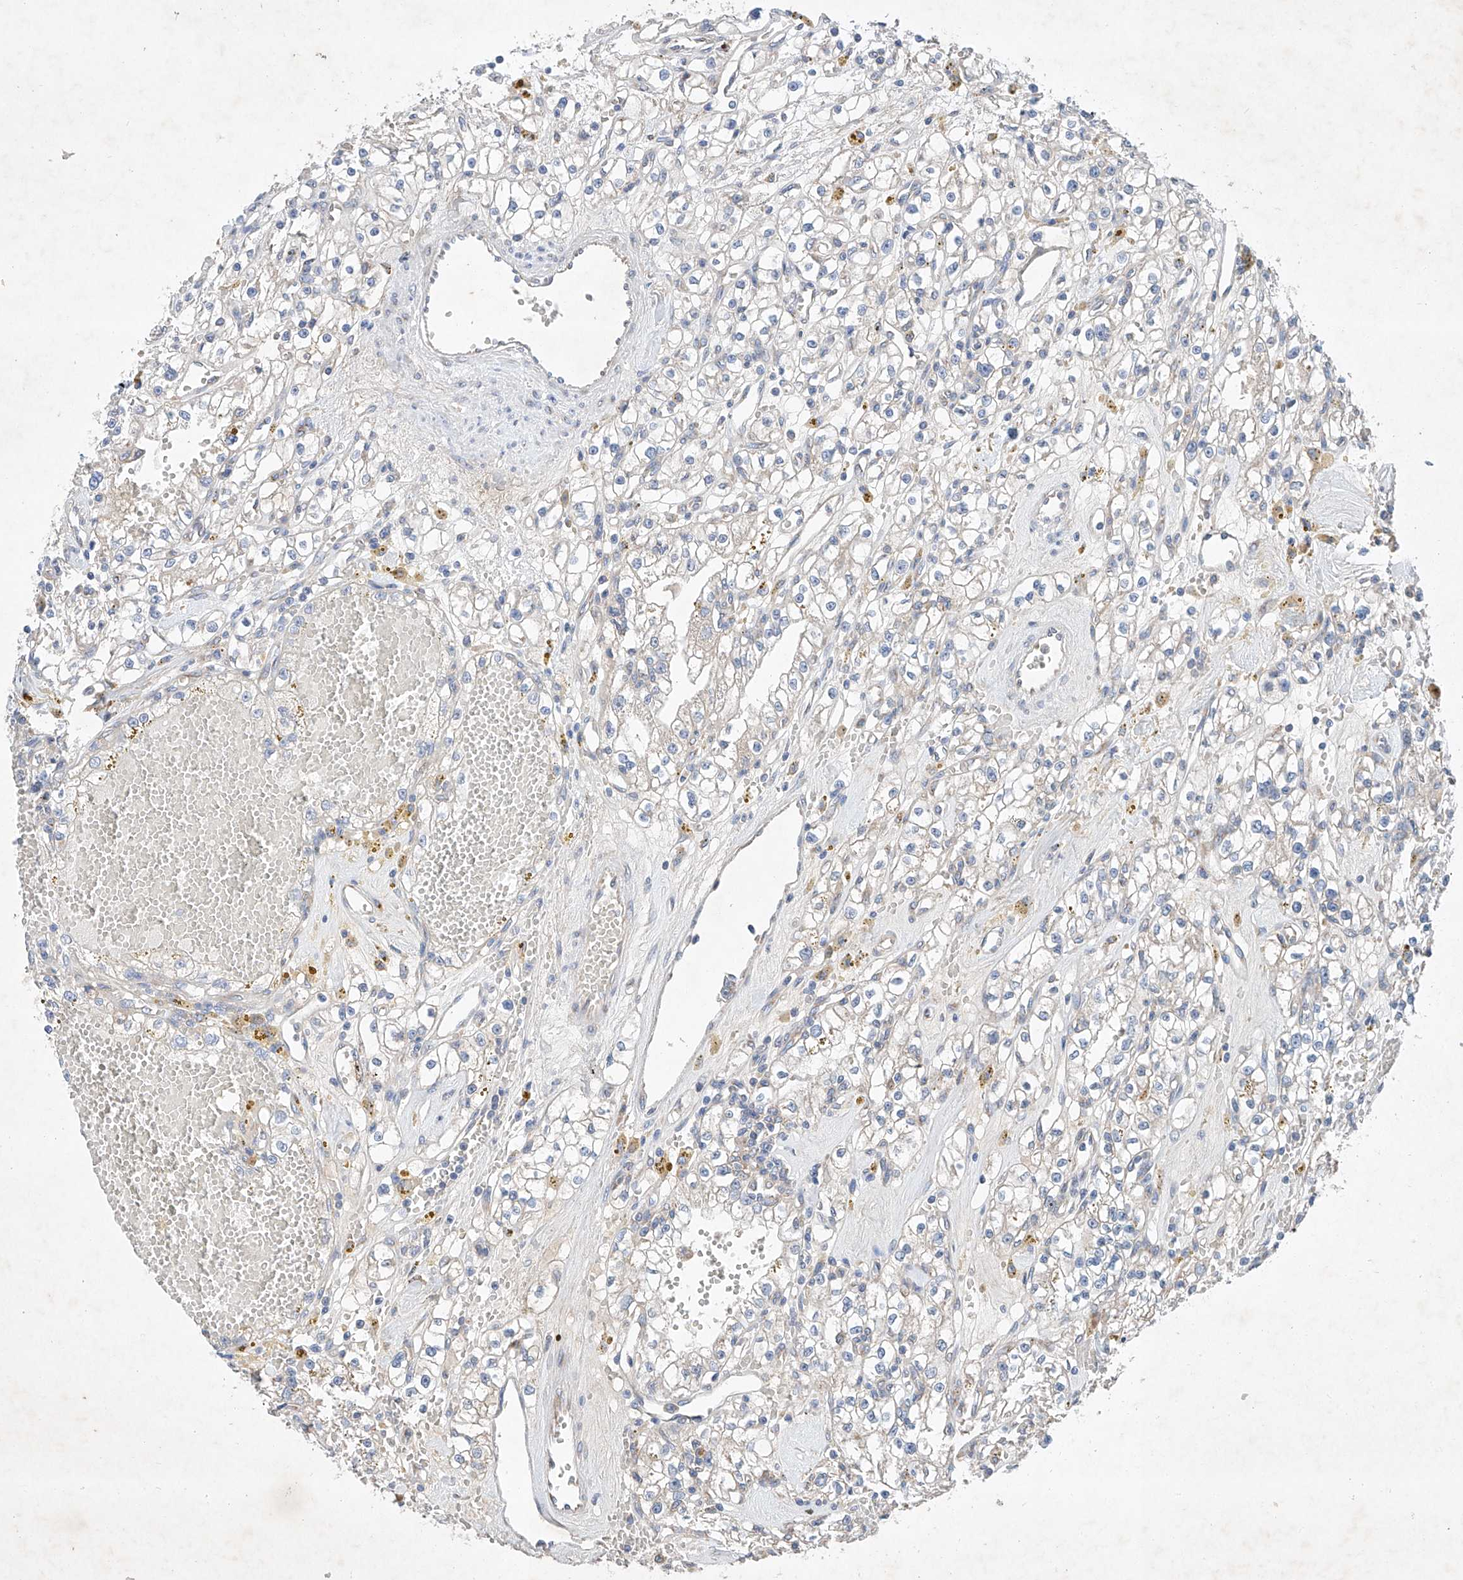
{"staining": {"intensity": "negative", "quantity": "none", "location": "none"}, "tissue": "renal cancer", "cell_type": "Tumor cells", "image_type": "cancer", "snomed": [{"axis": "morphology", "description": "Adenocarcinoma, NOS"}, {"axis": "topography", "description": "Kidney"}], "caption": "Tumor cells are negative for brown protein staining in renal cancer.", "gene": "FASTK", "patient": {"sex": "male", "age": 56}}